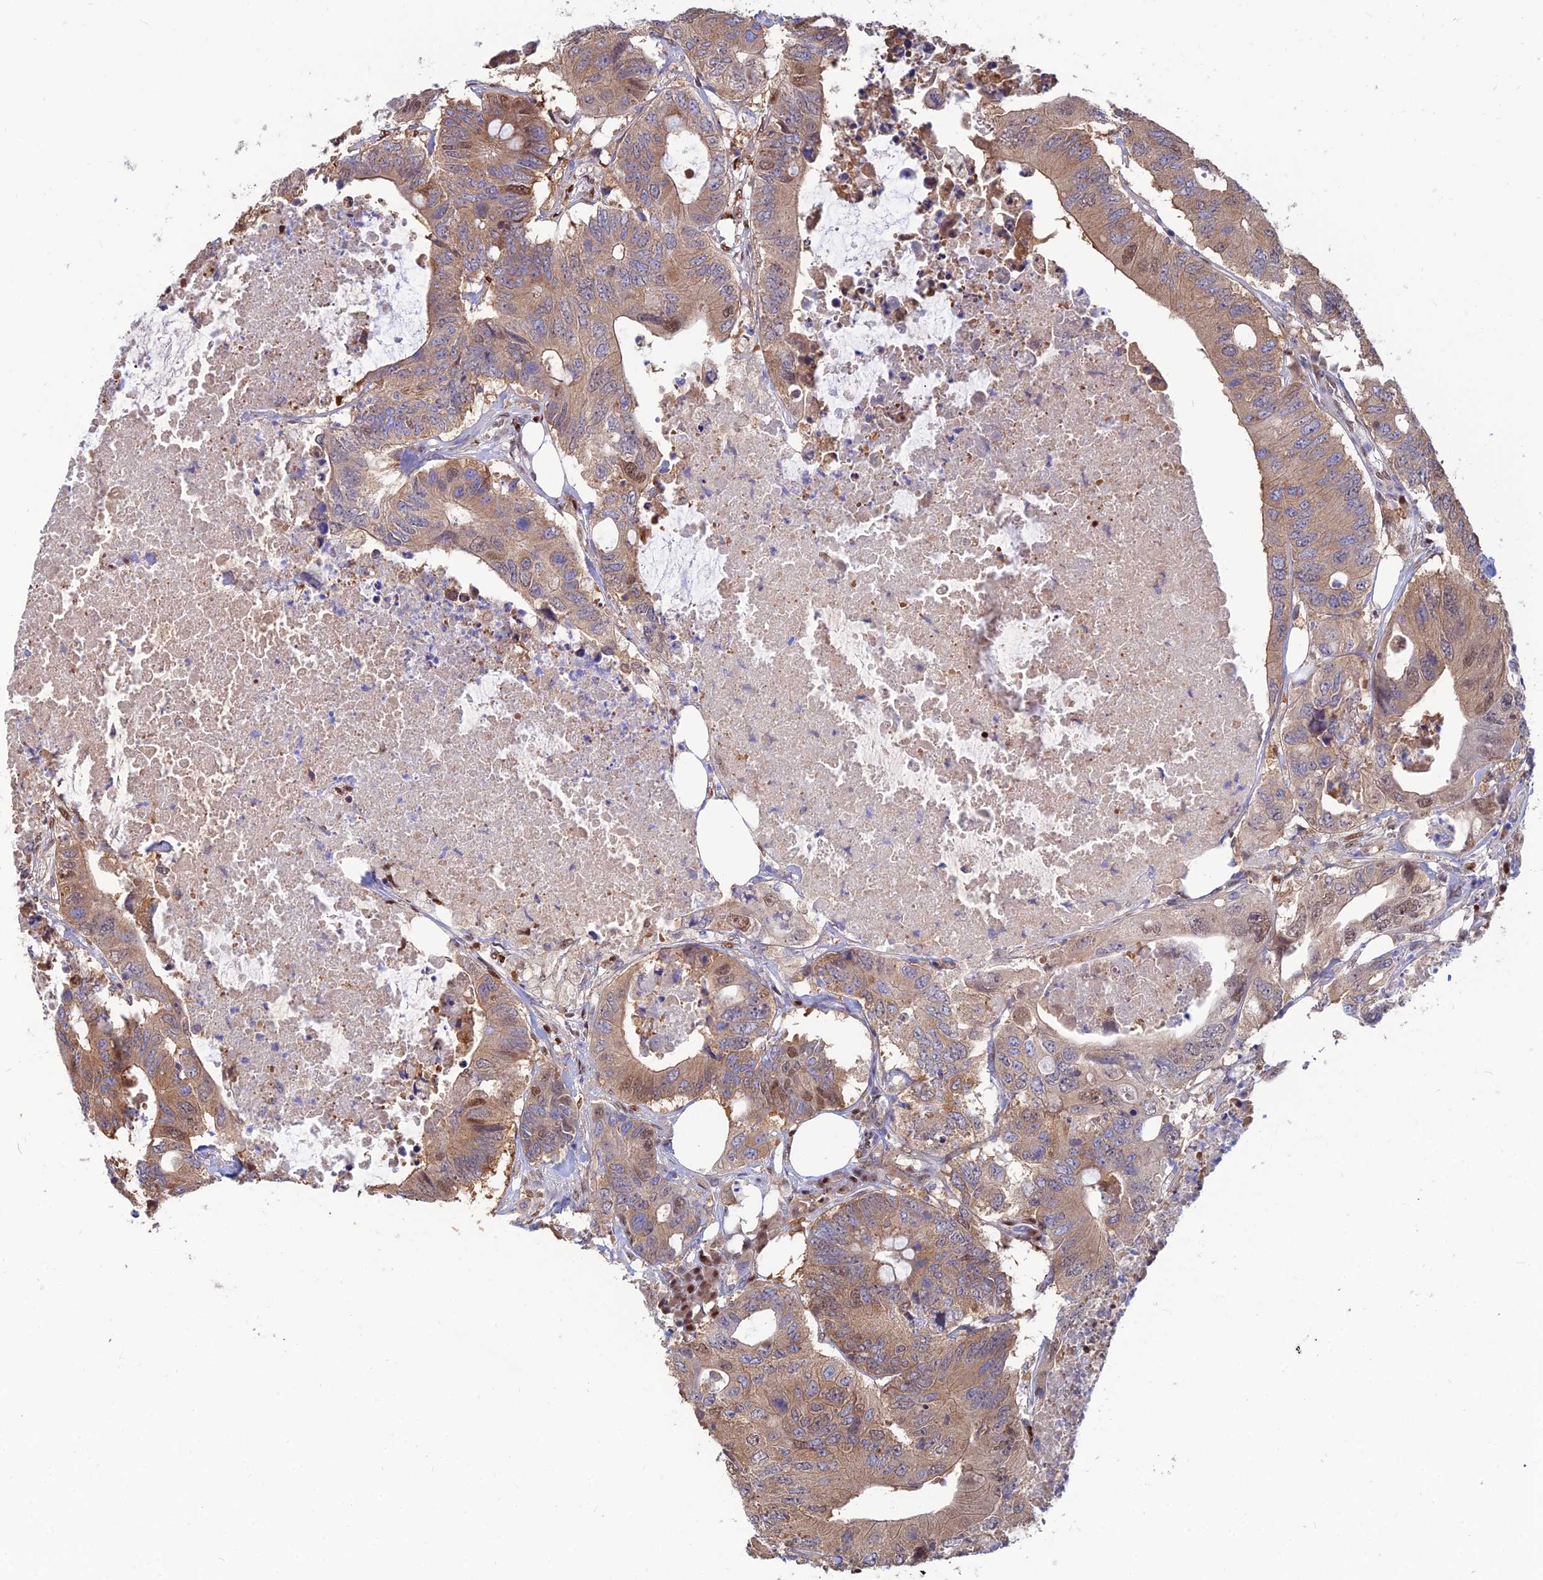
{"staining": {"intensity": "moderate", "quantity": ">75%", "location": "cytoplasmic/membranous,nuclear"}, "tissue": "colorectal cancer", "cell_type": "Tumor cells", "image_type": "cancer", "snomed": [{"axis": "morphology", "description": "Adenocarcinoma, NOS"}, {"axis": "topography", "description": "Colon"}], "caption": "Adenocarcinoma (colorectal) stained with a protein marker exhibits moderate staining in tumor cells.", "gene": "DNPEP", "patient": {"sex": "male", "age": 71}}